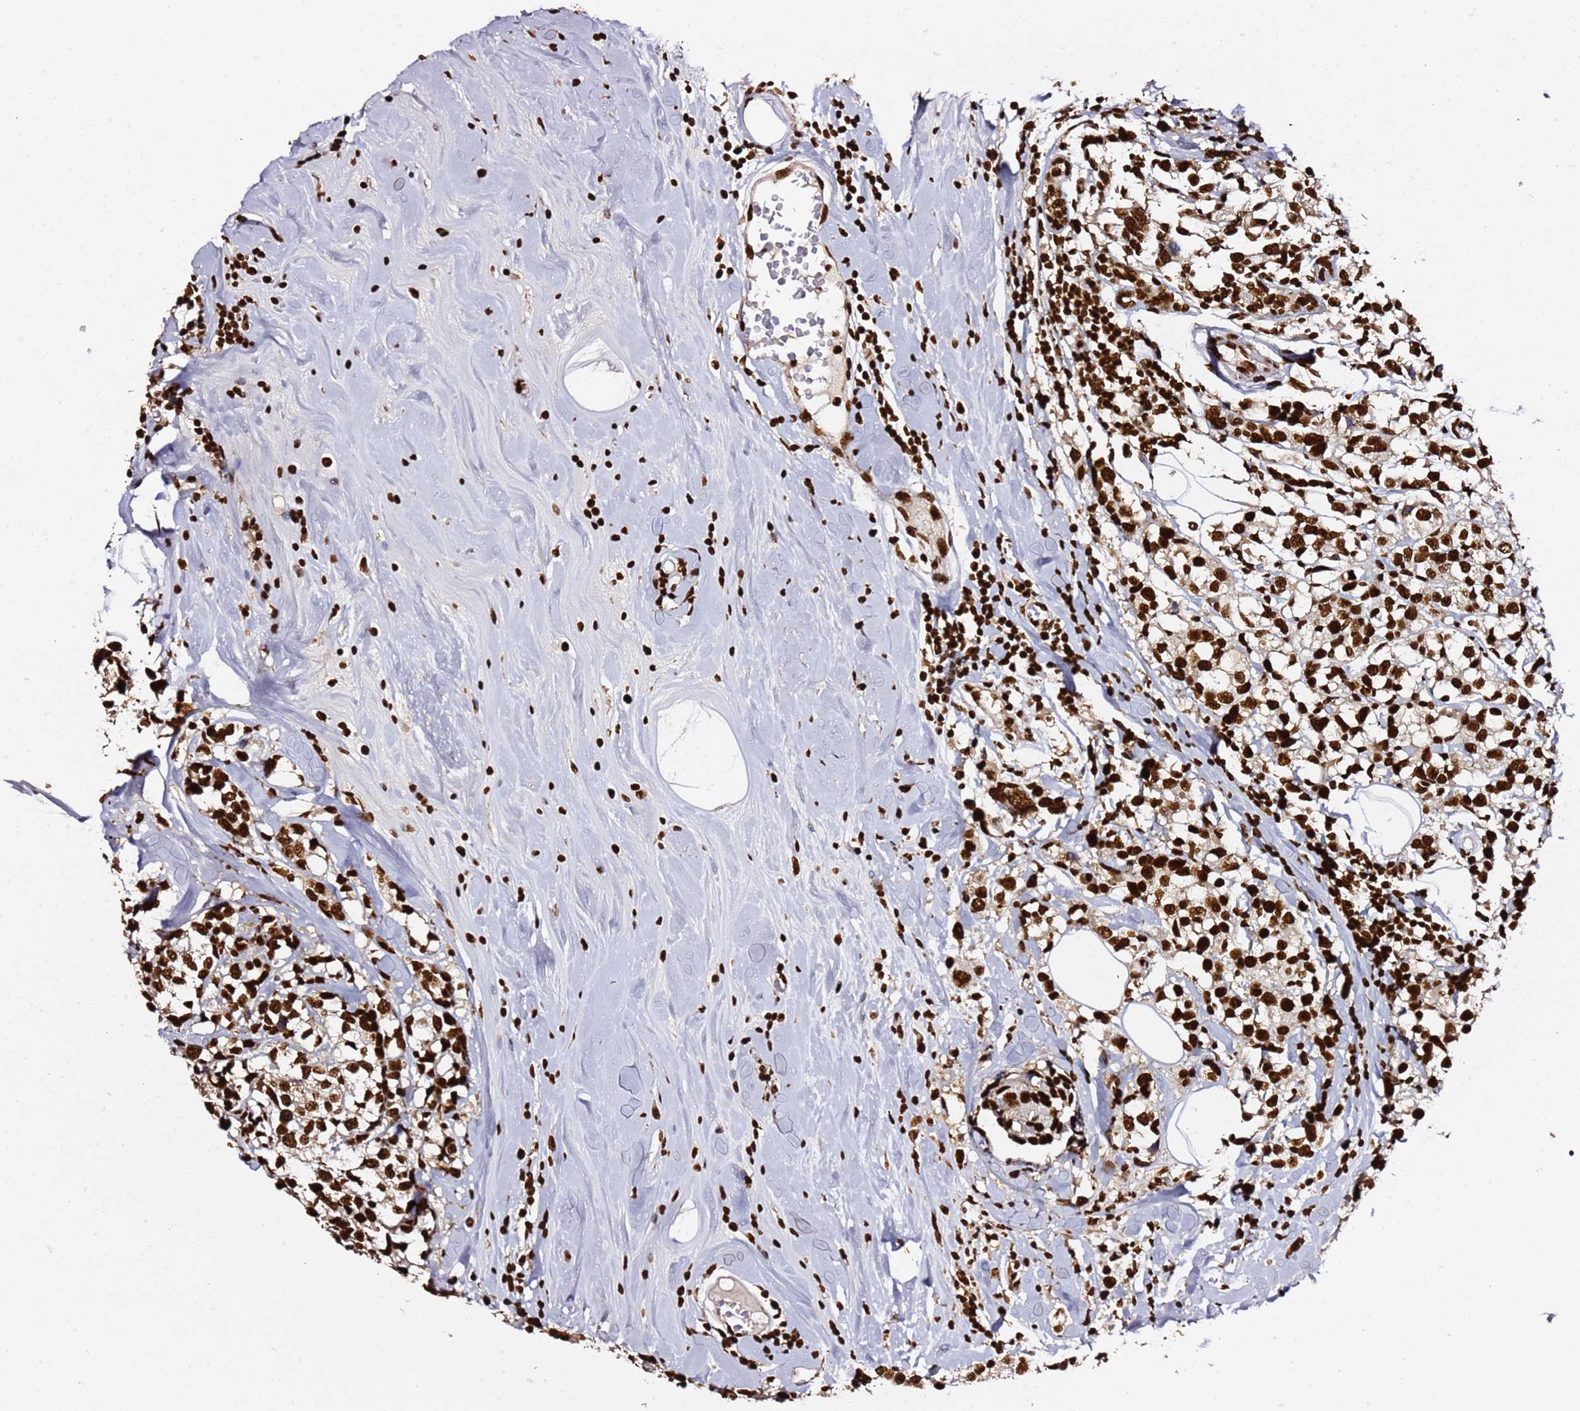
{"staining": {"intensity": "strong", "quantity": ">75%", "location": "nuclear"}, "tissue": "breast cancer", "cell_type": "Tumor cells", "image_type": "cancer", "snomed": [{"axis": "morphology", "description": "Lobular carcinoma"}, {"axis": "topography", "description": "Breast"}], "caption": "Protein analysis of breast cancer (lobular carcinoma) tissue shows strong nuclear positivity in approximately >75% of tumor cells.", "gene": "C6orf226", "patient": {"sex": "female", "age": 59}}